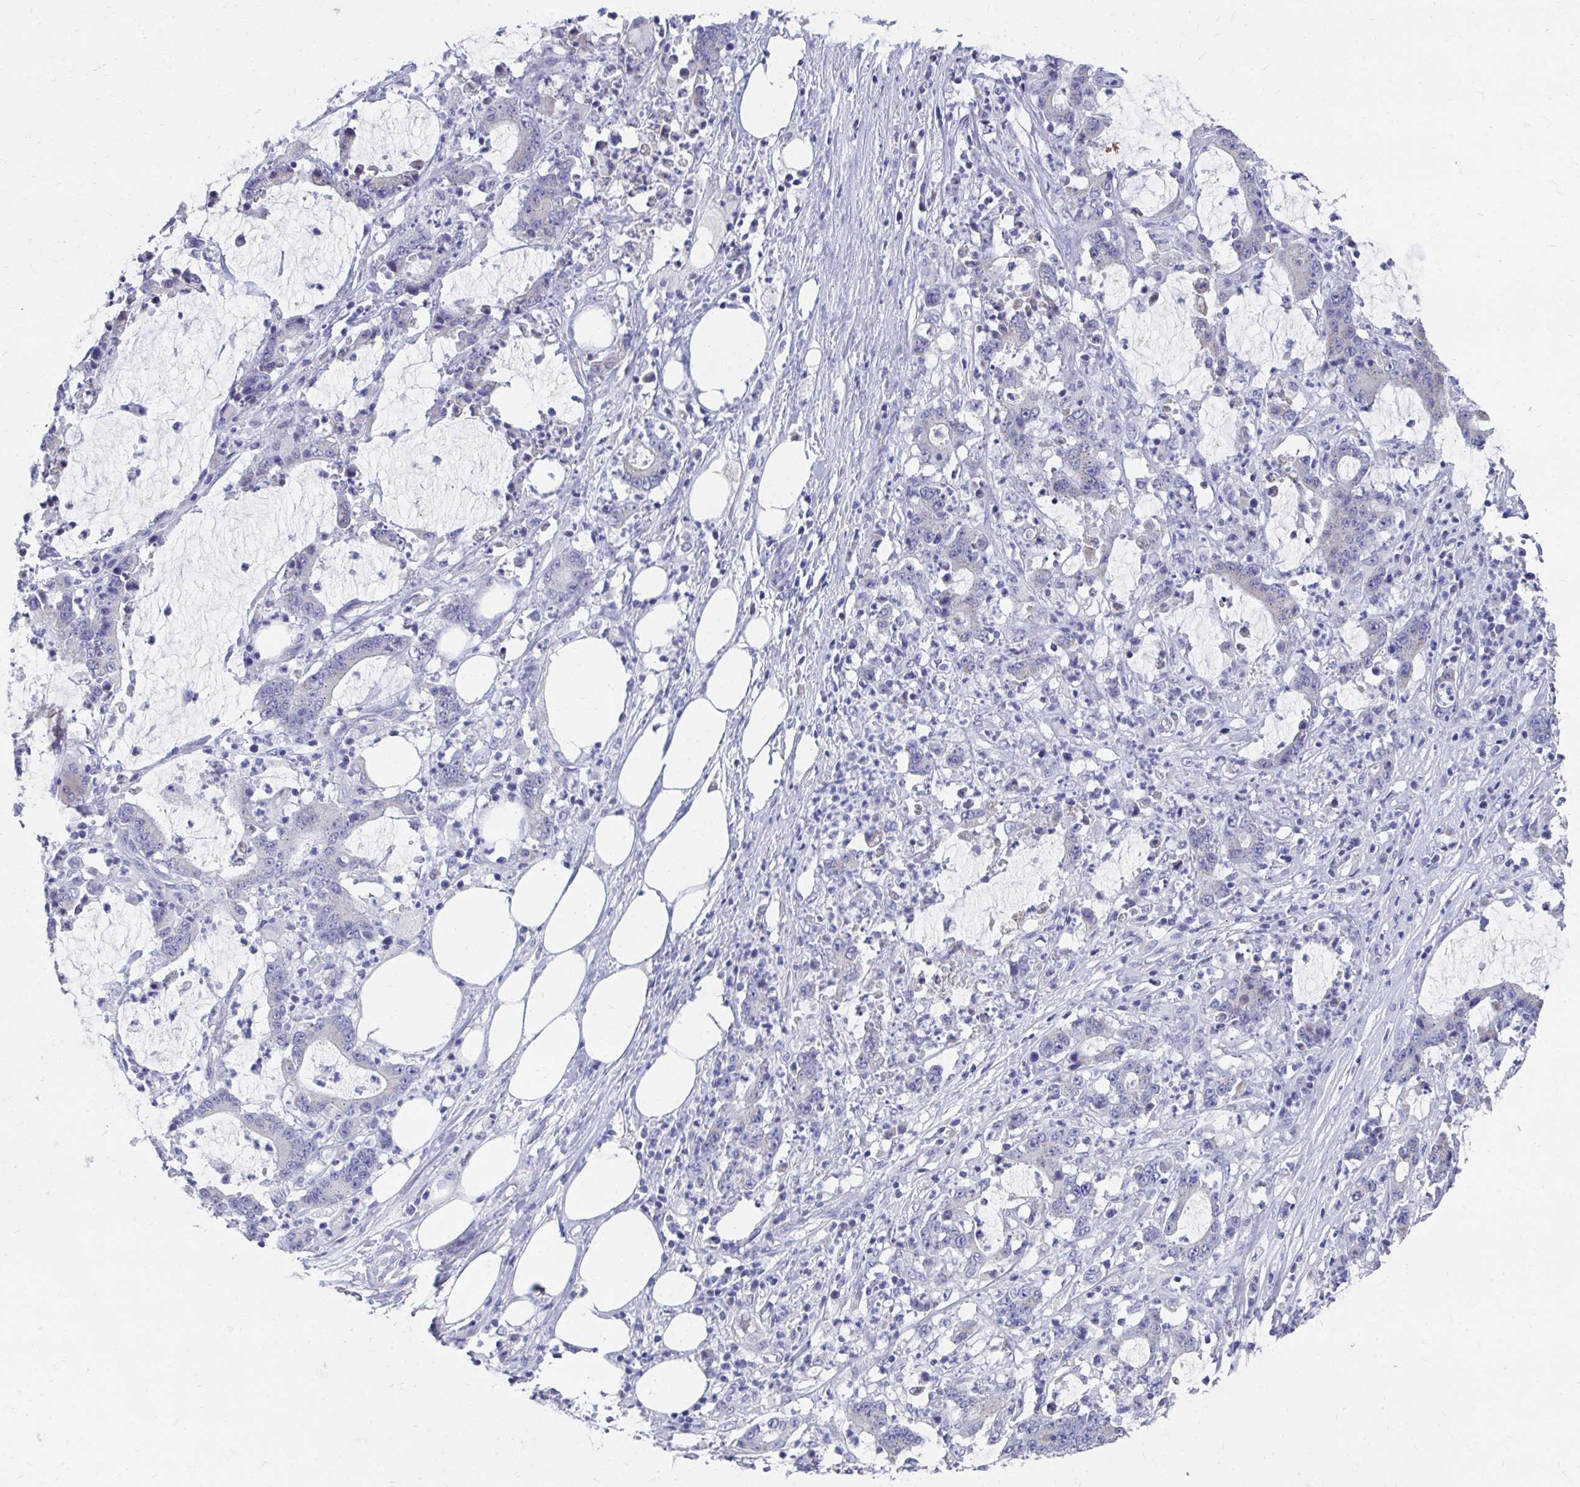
{"staining": {"intensity": "negative", "quantity": "none", "location": "none"}, "tissue": "stomach cancer", "cell_type": "Tumor cells", "image_type": "cancer", "snomed": [{"axis": "morphology", "description": "Adenocarcinoma, NOS"}, {"axis": "topography", "description": "Stomach, upper"}], "caption": "IHC photomicrograph of stomach cancer (adenocarcinoma) stained for a protein (brown), which exhibits no positivity in tumor cells.", "gene": "TMPRSS2", "patient": {"sex": "male", "age": 68}}